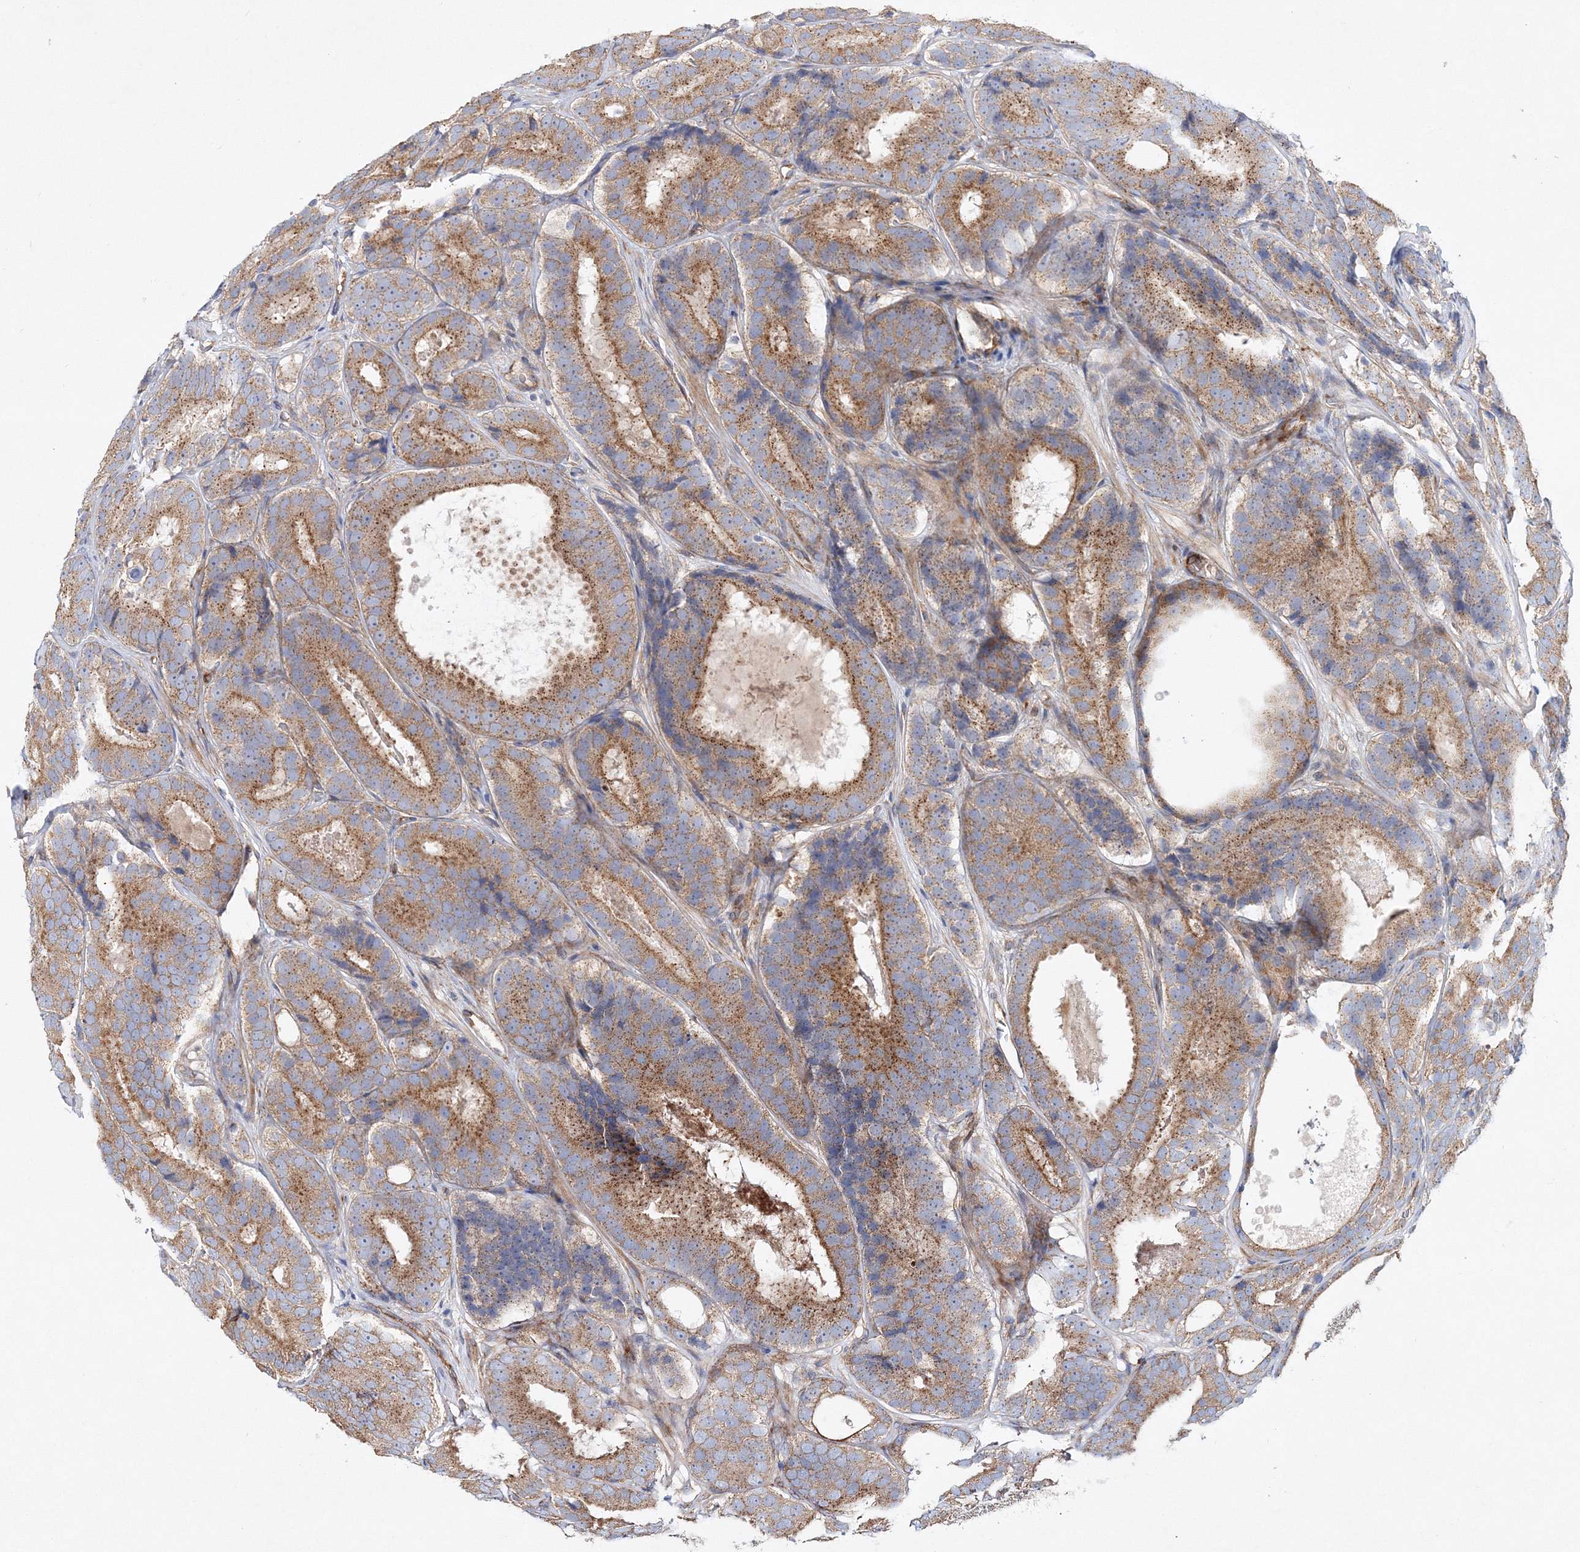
{"staining": {"intensity": "moderate", "quantity": ">75%", "location": "cytoplasmic/membranous"}, "tissue": "prostate cancer", "cell_type": "Tumor cells", "image_type": "cancer", "snomed": [{"axis": "morphology", "description": "Adenocarcinoma, High grade"}, {"axis": "topography", "description": "Prostate"}], "caption": "IHC (DAB (3,3'-diaminobenzidine)) staining of human prostate cancer (adenocarcinoma (high-grade)) shows moderate cytoplasmic/membranous protein positivity in about >75% of tumor cells.", "gene": "ZFYVE16", "patient": {"sex": "male", "age": 56}}